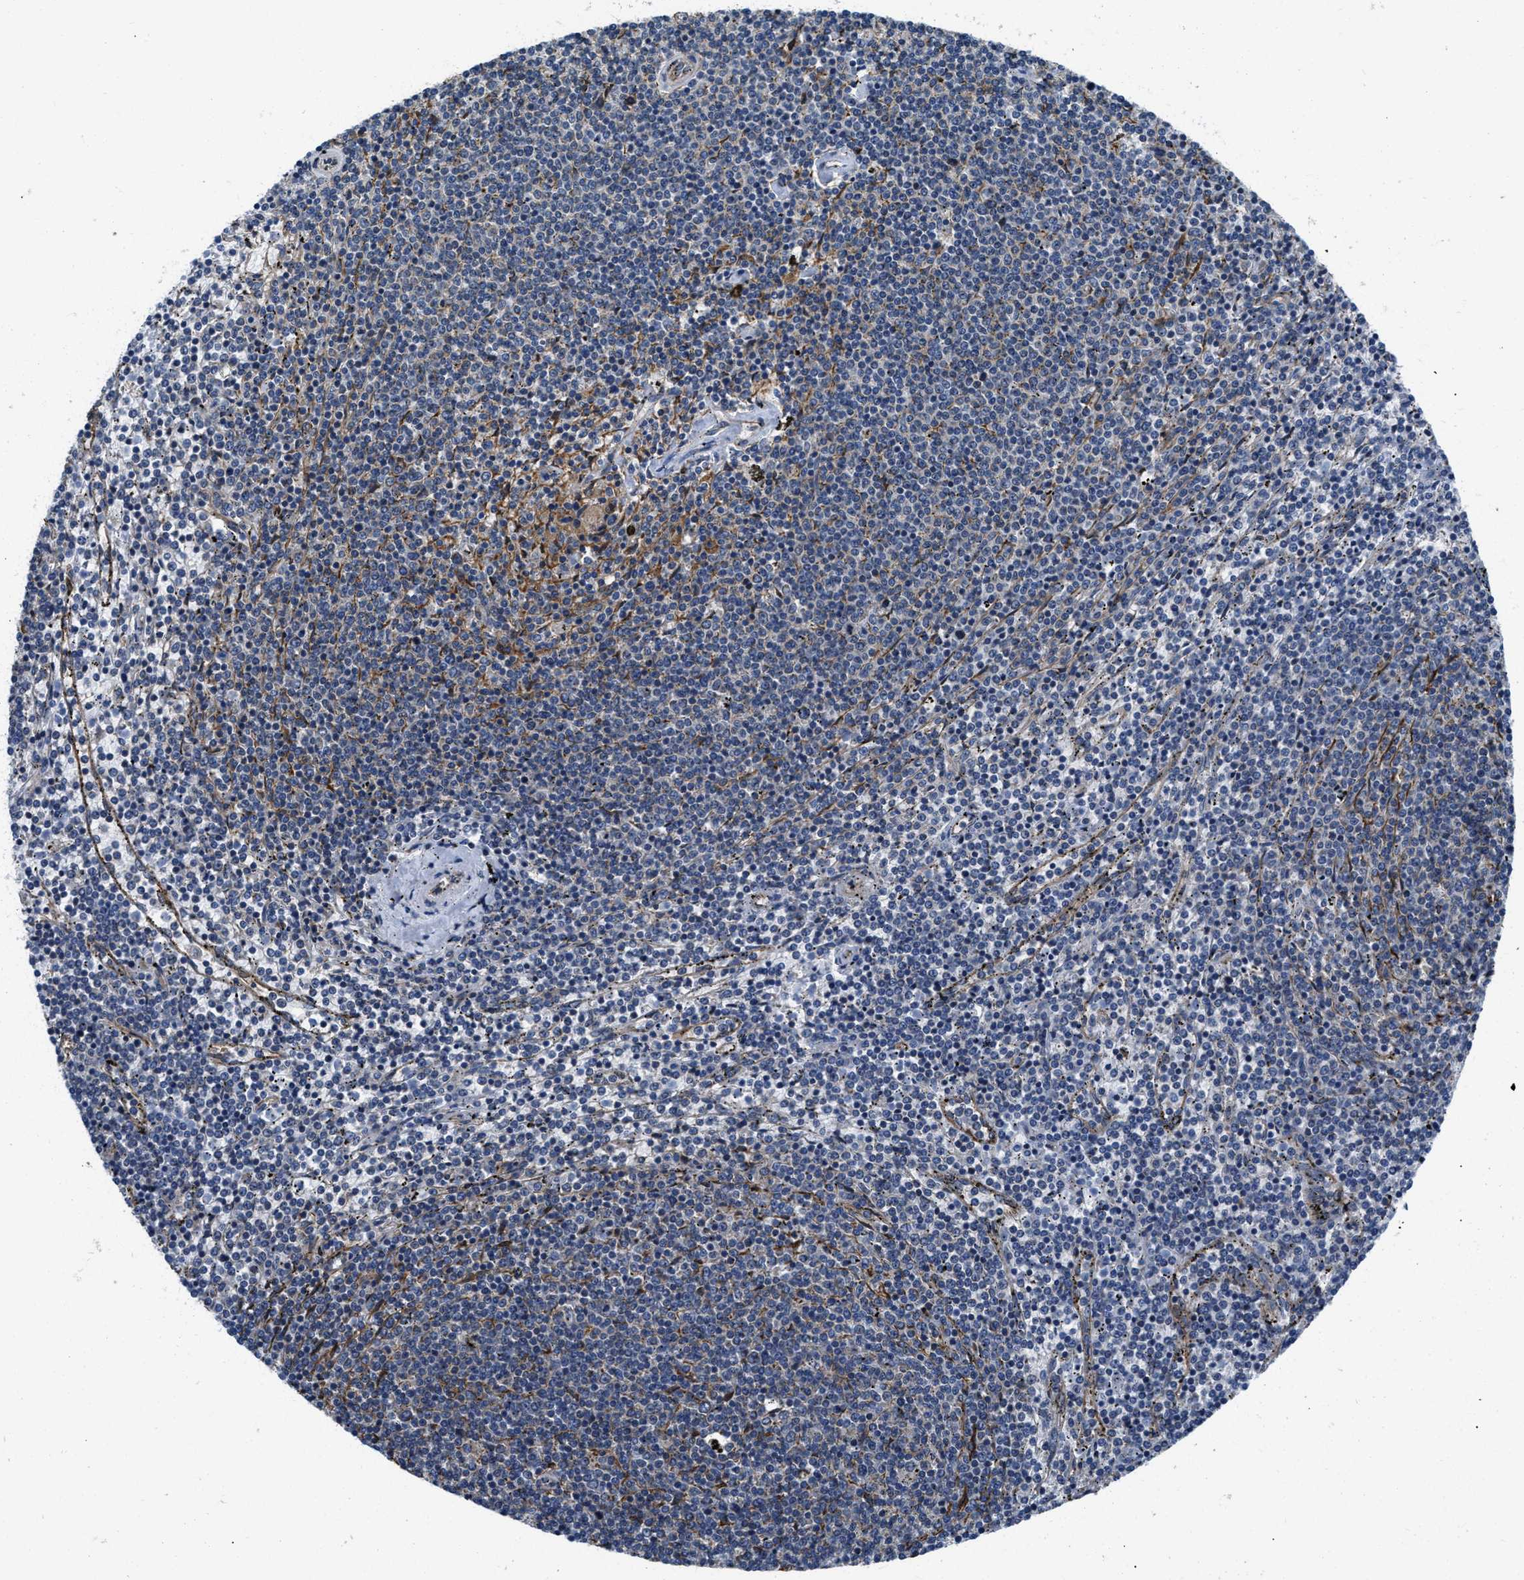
{"staining": {"intensity": "weak", "quantity": "<25%", "location": "cytoplasmic/membranous"}, "tissue": "lymphoma", "cell_type": "Tumor cells", "image_type": "cancer", "snomed": [{"axis": "morphology", "description": "Malignant lymphoma, non-Hodgkin's type, Low grade"}, {"axis": "topography", "description": "Spleen"}], "caption": "A high-resolution photomicrograph shows immunohistochemistry staining of lymphoma, which reveals no significant expression in tumor cells. The staining is performed using DAB brown chromogen with nuclei counter-stained in using hematoxylin.", "gene": "ARL6IP5", "patient": {"sex": "female", "age": 50}}